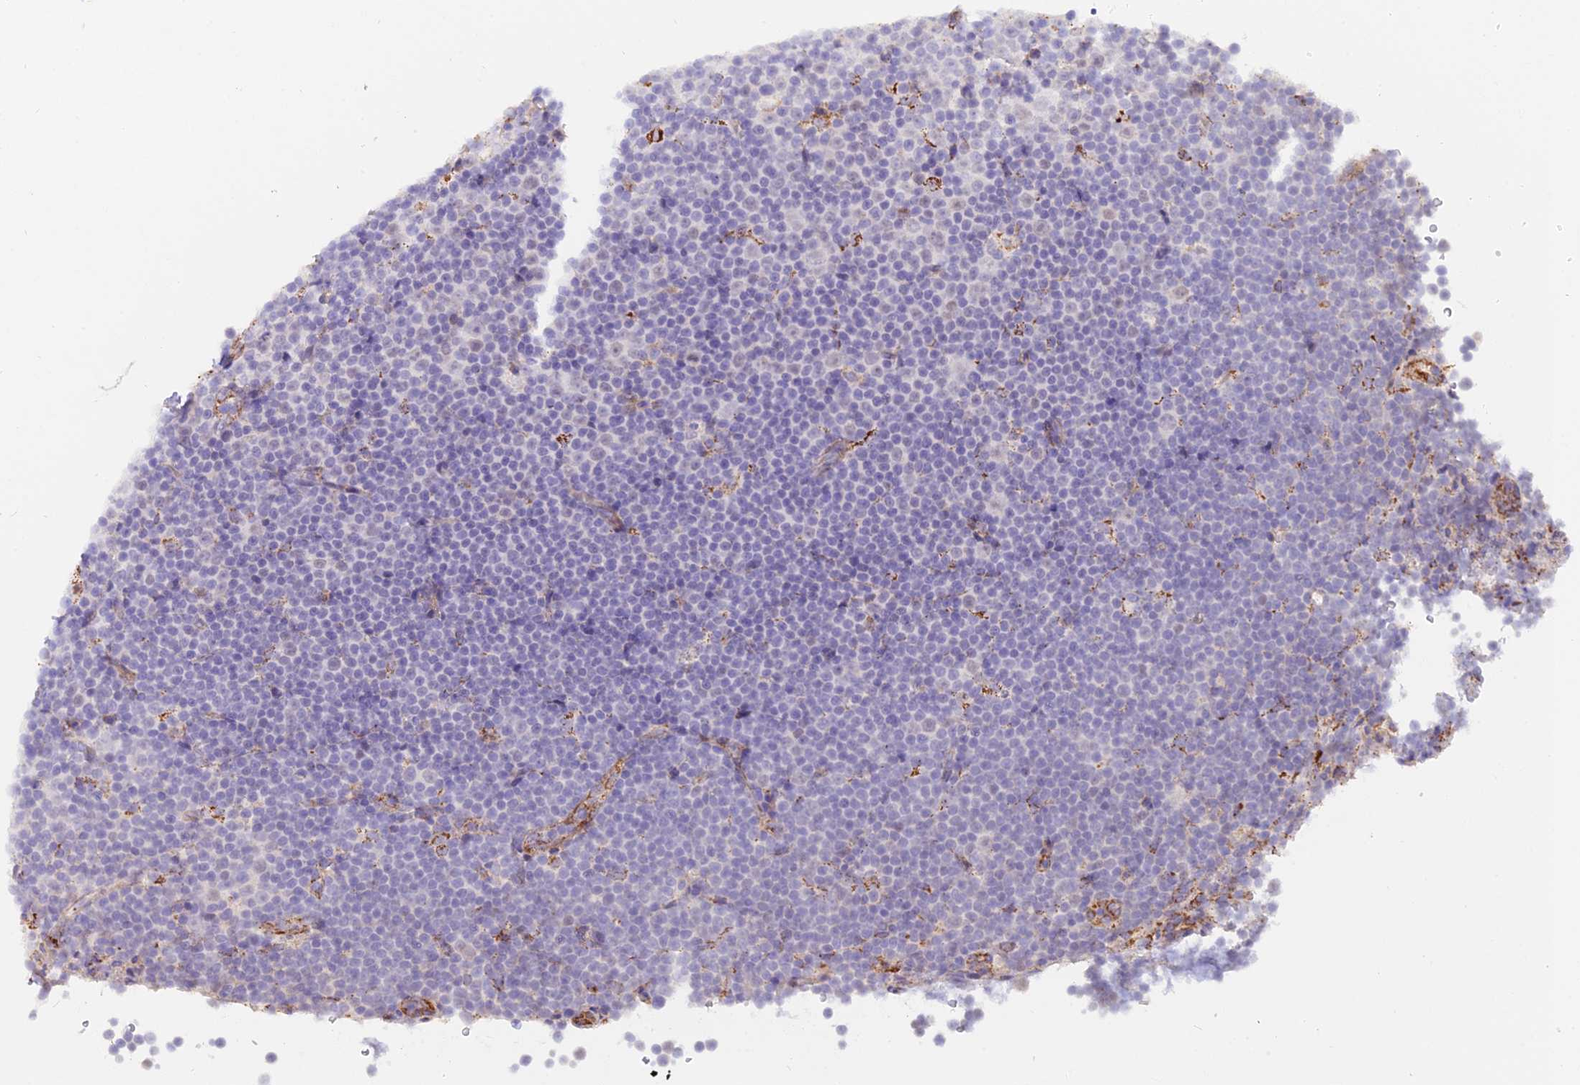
{"staining": {"intensity": "negative", "quantity": "none", "location": "none"}, "tissue": "lymphoma", "cell_type": "Tumor cells", "image_type": "cancer", "snomed": [{"axis": "morphology", "description": "Malignant lymphoma, non-Hodgkin's type, Low grade"}, {"axis": "topography", "description": "Lymph node"}], "caption": "DAB immunohistochemical staining of human malignant lymphoma, non-Hodgkin's type (low-grade) demonstrates no significant staining in tumor cells.", "gene": "TIGD6", "patient": {"sex": "female", "age": 67}}